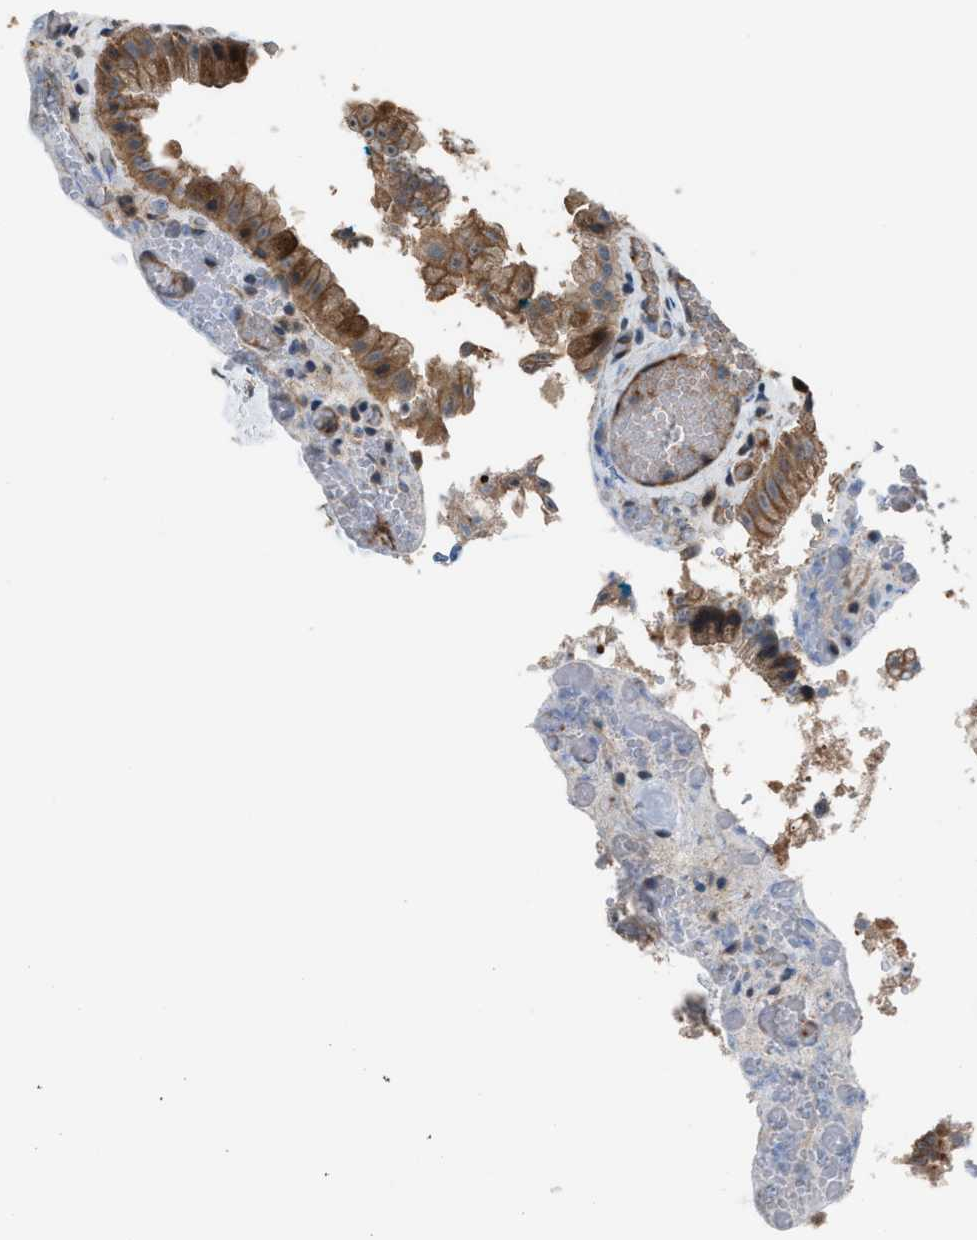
{"staining": {"intensity": "moderate", "quantity": ">75%", "location": "cytoplasmic/membranous"}, "tissue": "gallbladder", "cell_type": "Glandular cells", "image_type": "normal", "snomed": [{"axis": "morphology", "description": "Normal tissue, NOS"}, {"axis": "topography", "description": "Gallbladder"}], "caption": "Protein expression analysis of unremarkable human gallbladder reveals moderate cytoplasmic/membranous positivity in about >75% of glandular cells.", "gene": "CRTC1", "patient": {"sex": "male", "age": 49}}